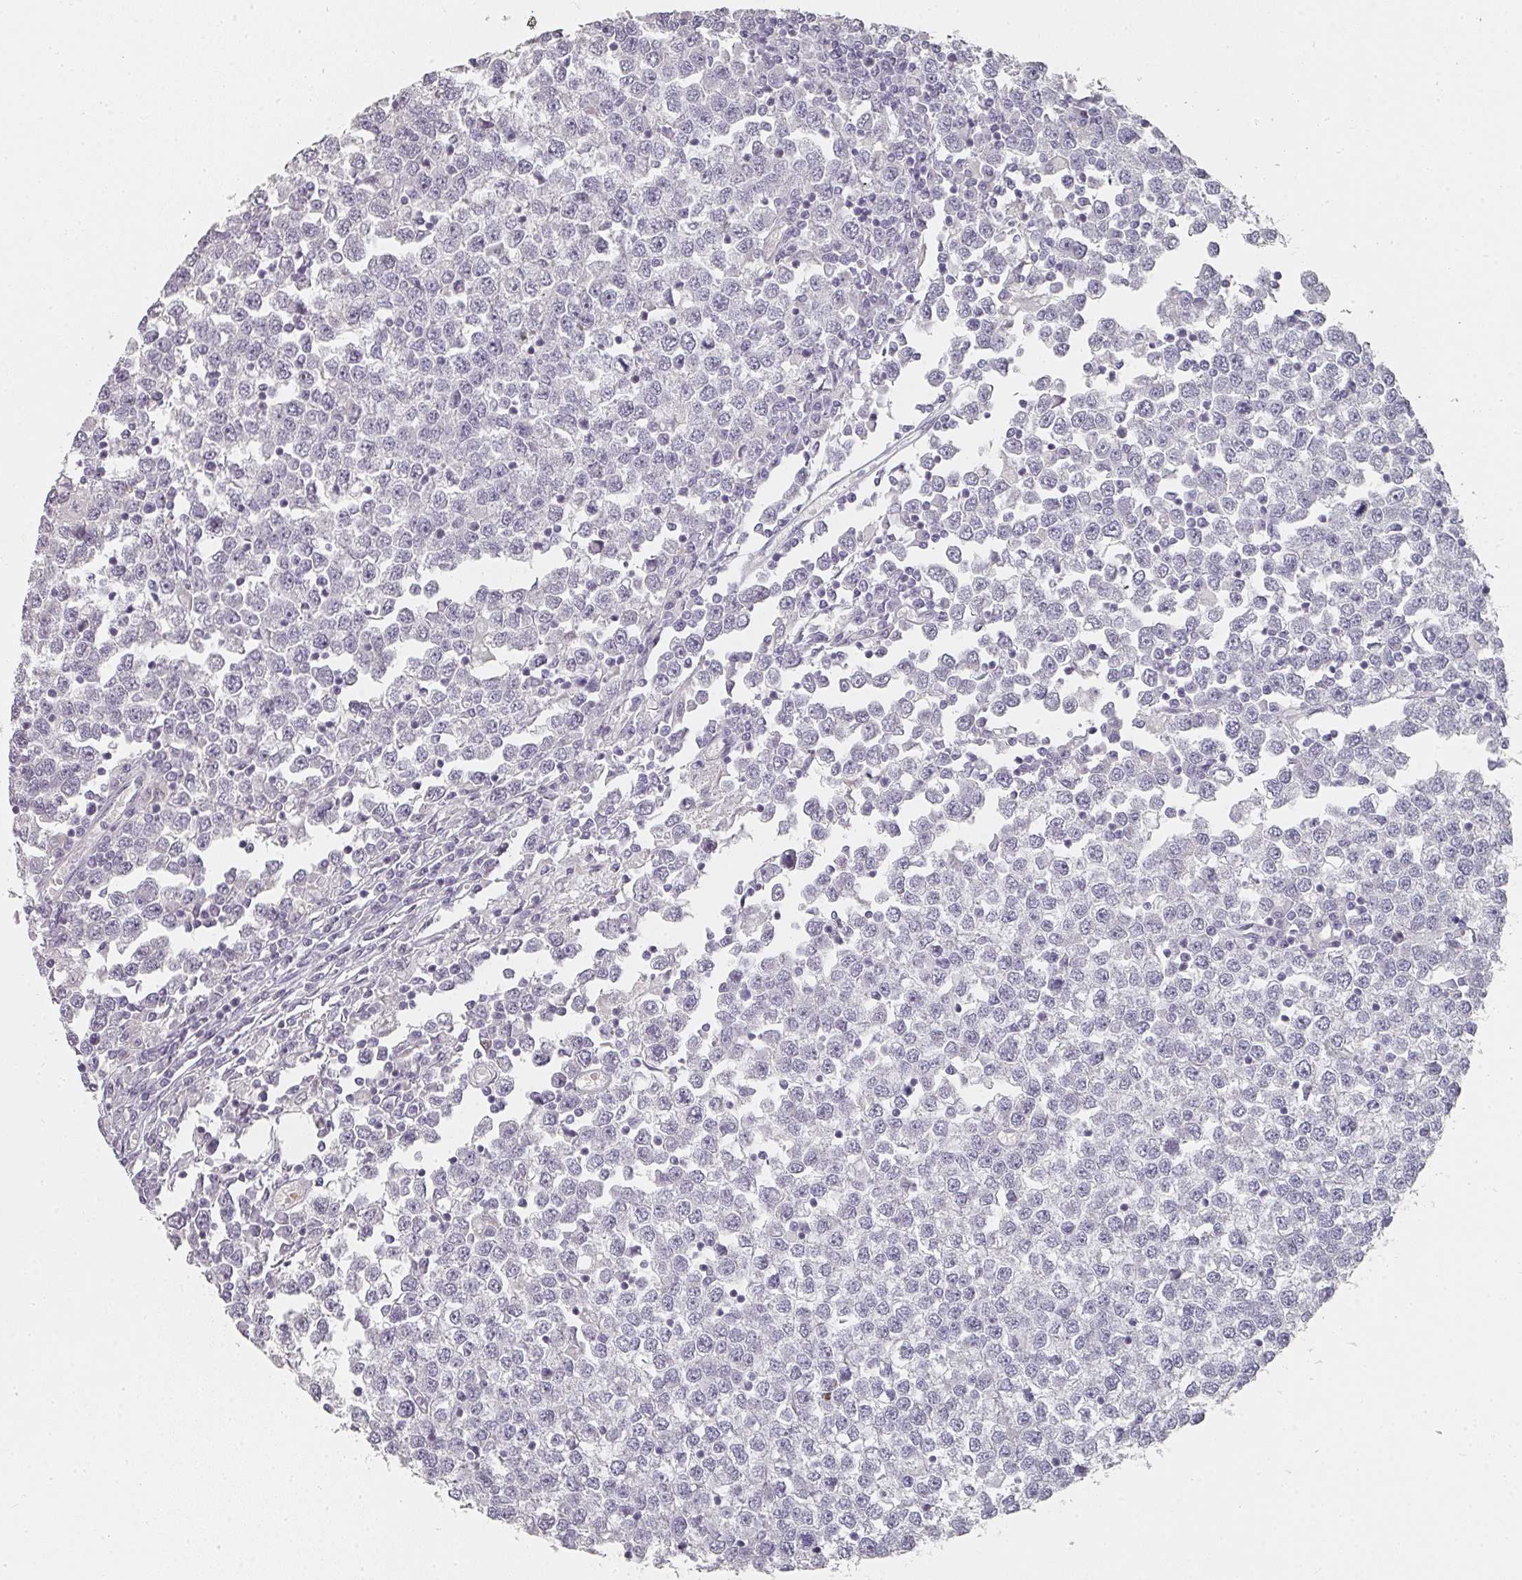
{"staining": {"intensity": "negative", "quantity": "none", "location": "none"}, "tissue": "testis cancer", "cell_type": "Tumor cells", "image_type": "cancer", "snomed": [{"axis": "morphology", "description": "Seminoma, NOS"}, {"axis": "topography", "description": "Testis"}], "caption": "Immunohistochemical staining of human testis cancer reveals no significant positivity in tumor cells. (Immunohistochemistry (ihc), brightfield microscopy, high magnification).", "gene": "SHISA2", "patient": {"sex": "male", "age": 65}}